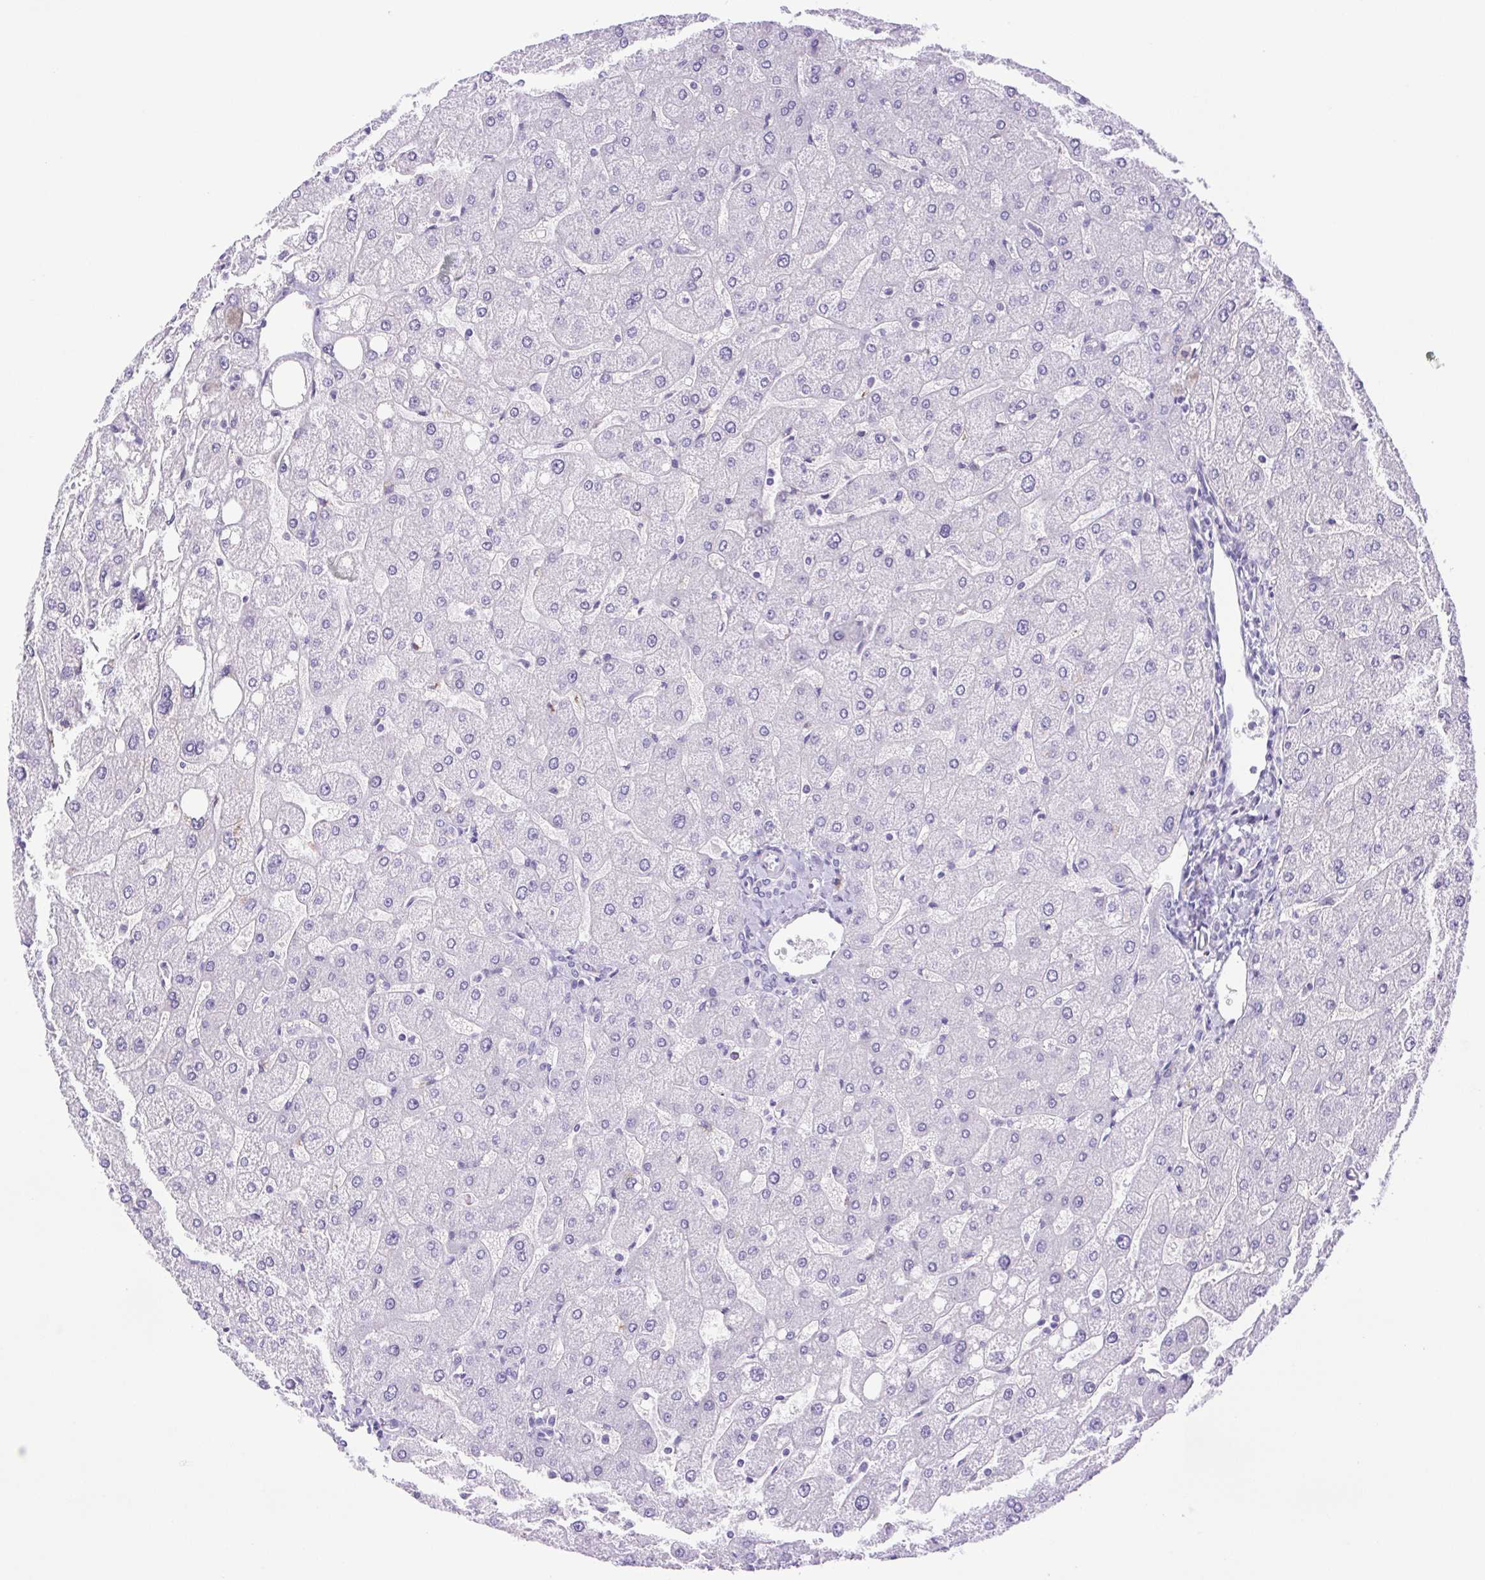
{"staining": {"intensity": "negative", "quantity": "none", "location": "none"}, "tissue": "liver", "cell_type": "Cholangiocytes", "image_type": "normal", "snomed": [{"axis": "morphology", "description": "Normal tissue, NOS"}, {"axis": "topography", "description": "Liver"}], "caption": "There is no significant staining in cholangiocytes of liver. The staining is performed using DAB brown chromogen with nuclei counter-stained in using hematoxylin.", "gene": "CDSN", "patient": {"sex": "male", "age": 67}}